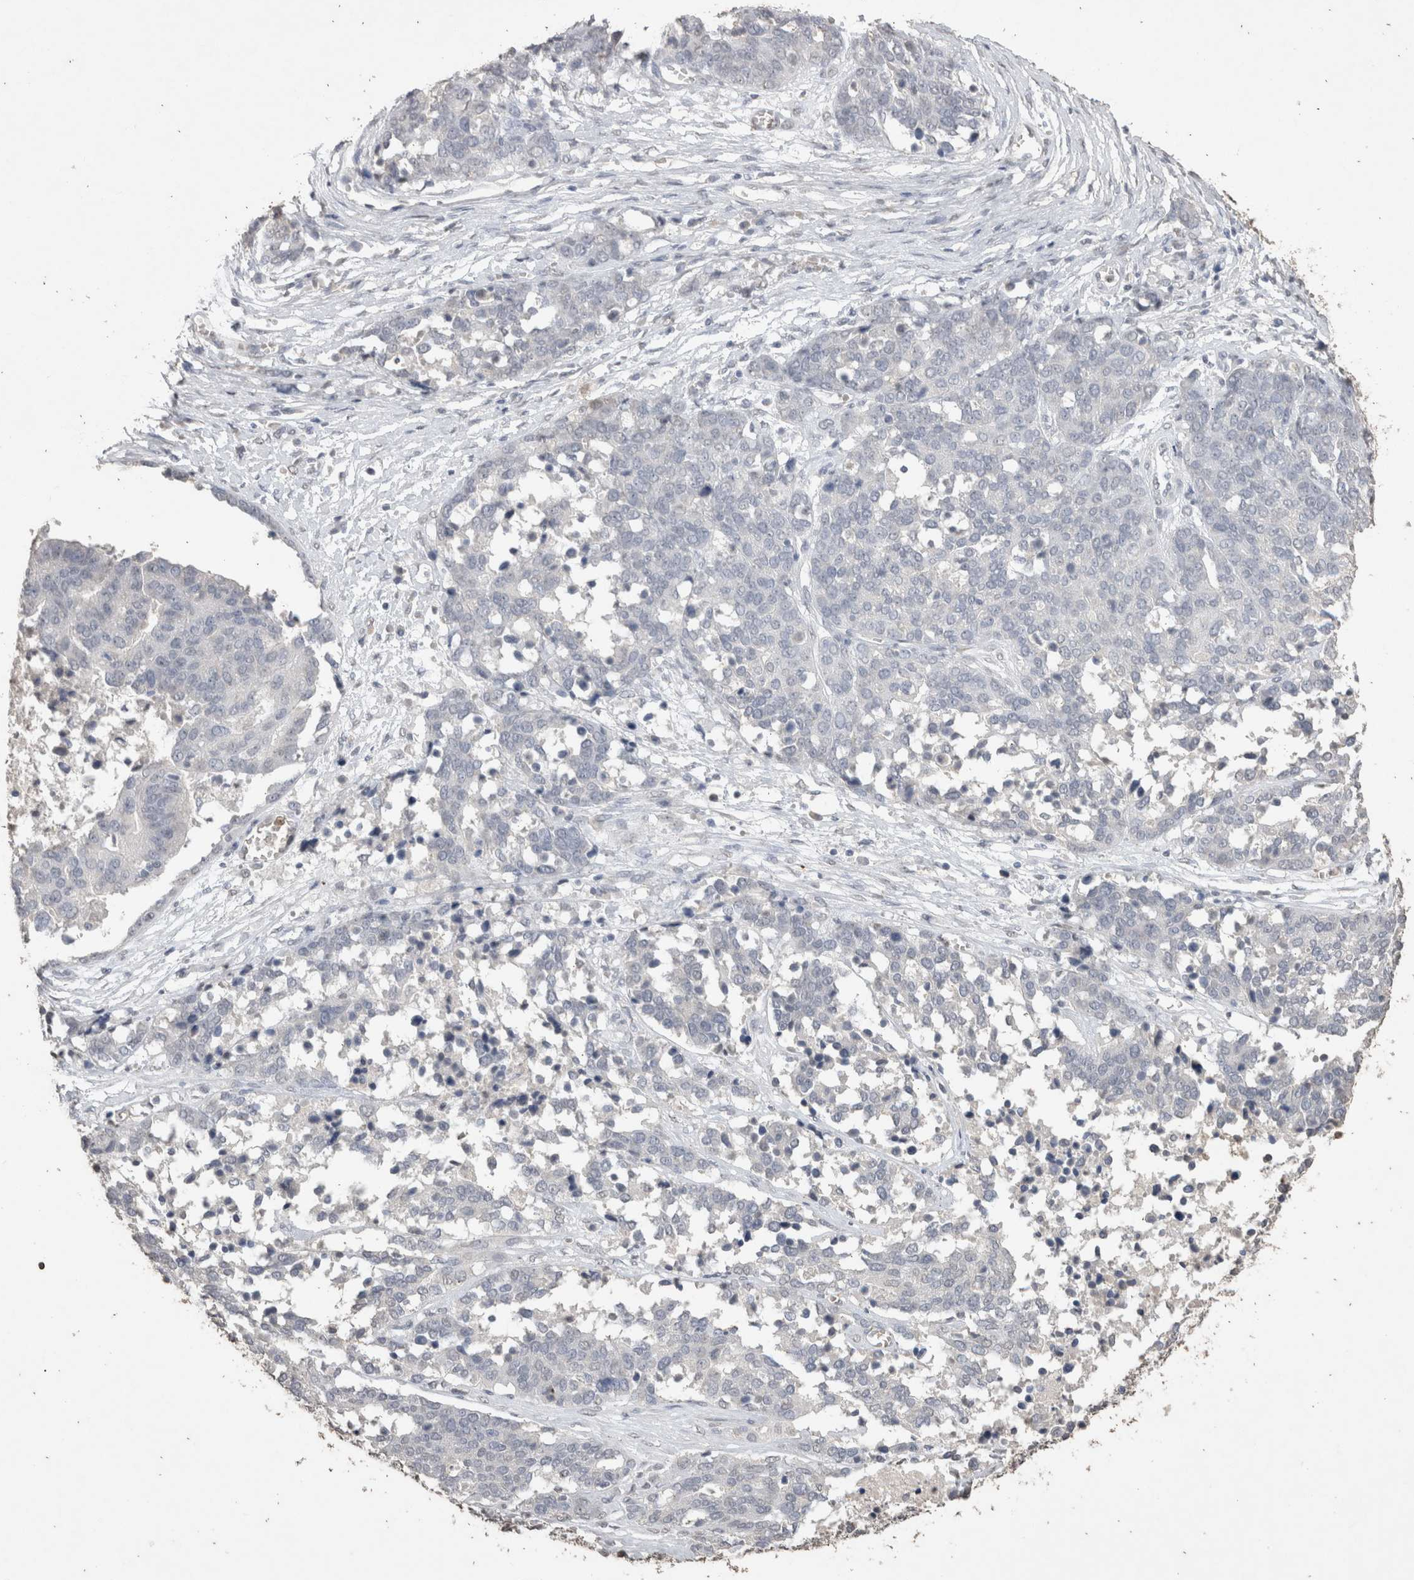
{"staining": {"intensity": "negative", "quantity": "none", "location": "none"}, "tissue": "ovarian cancer", "cell_type": "Tumor cells", "image_type": "cancer", "snomed": [{"axis": "morphology", "description": "Cystadenocarcinoma, serous, NOS"}, {"axis": "topography", "description": "Ovary"}], "caption": "Ovarian cancer (serous cystadenocarcinoma) stained for a protein using IHC shows no expression tumor cells.", "gene": "LGALS2", "patient": {"sex": "female", "age": 44}}